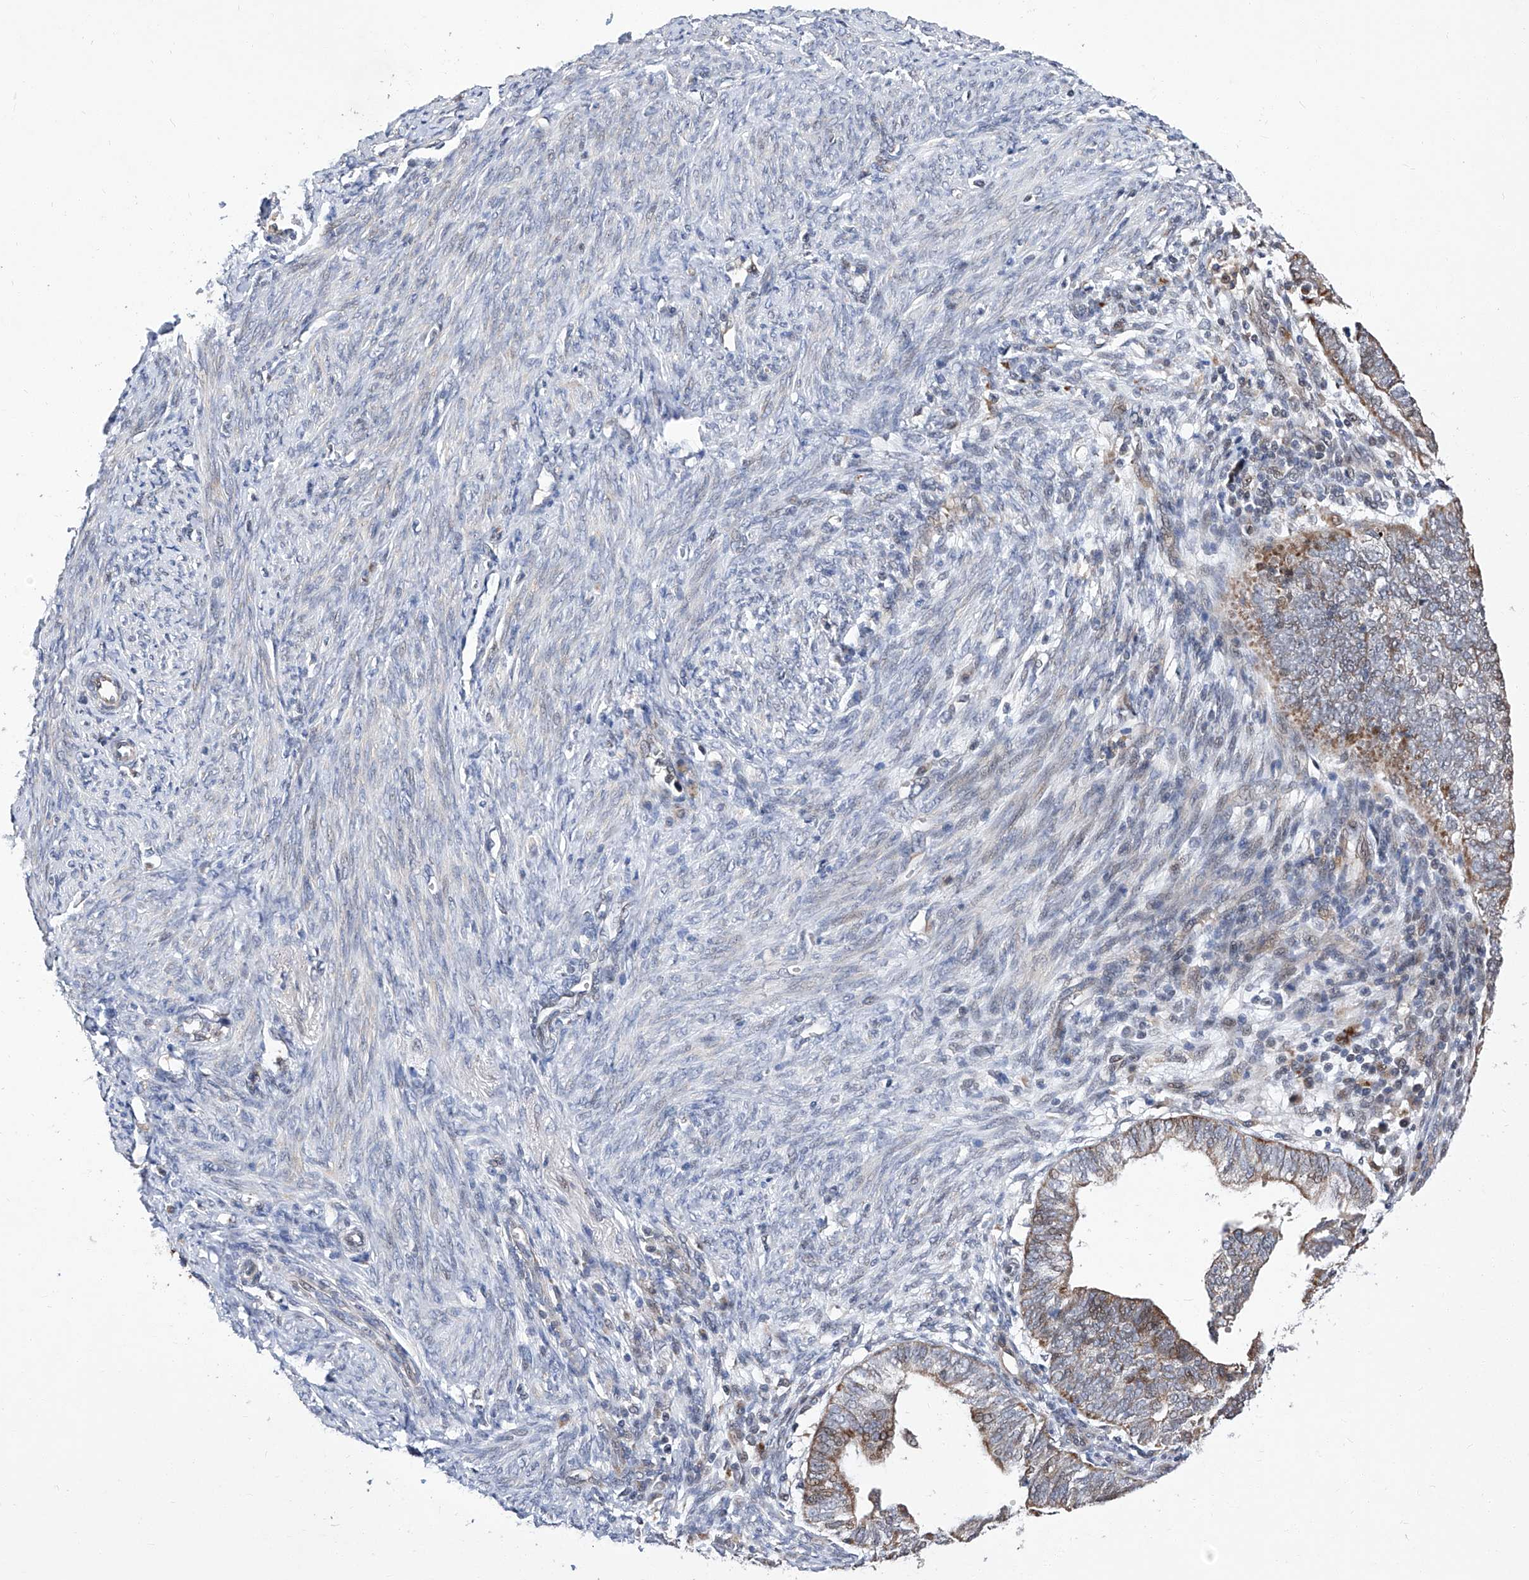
{"staining": {"intensity": "moderate", "quantity": "<25%", "location": "cytoplasmic/membranous"}, "tissue": "endometrial cancer", "cell_type": "Tumor cells", "image_type": "cancer", "snomed": [{"axis": "morphology", "description": "Adenocarcinoma, NOS"}, {"axis": "topography", "description": "Uterus"}], "caption": "A high-resolution micrograph shows immunohistochemistry (IHC) staining of endometrial cancer (adenocarcinoma), which shows moderate cytoplasmic/membranous staining in about <25% of tumor cells.", "gene": "FARP2", "patient": {"sex": "female", "age": 77}}